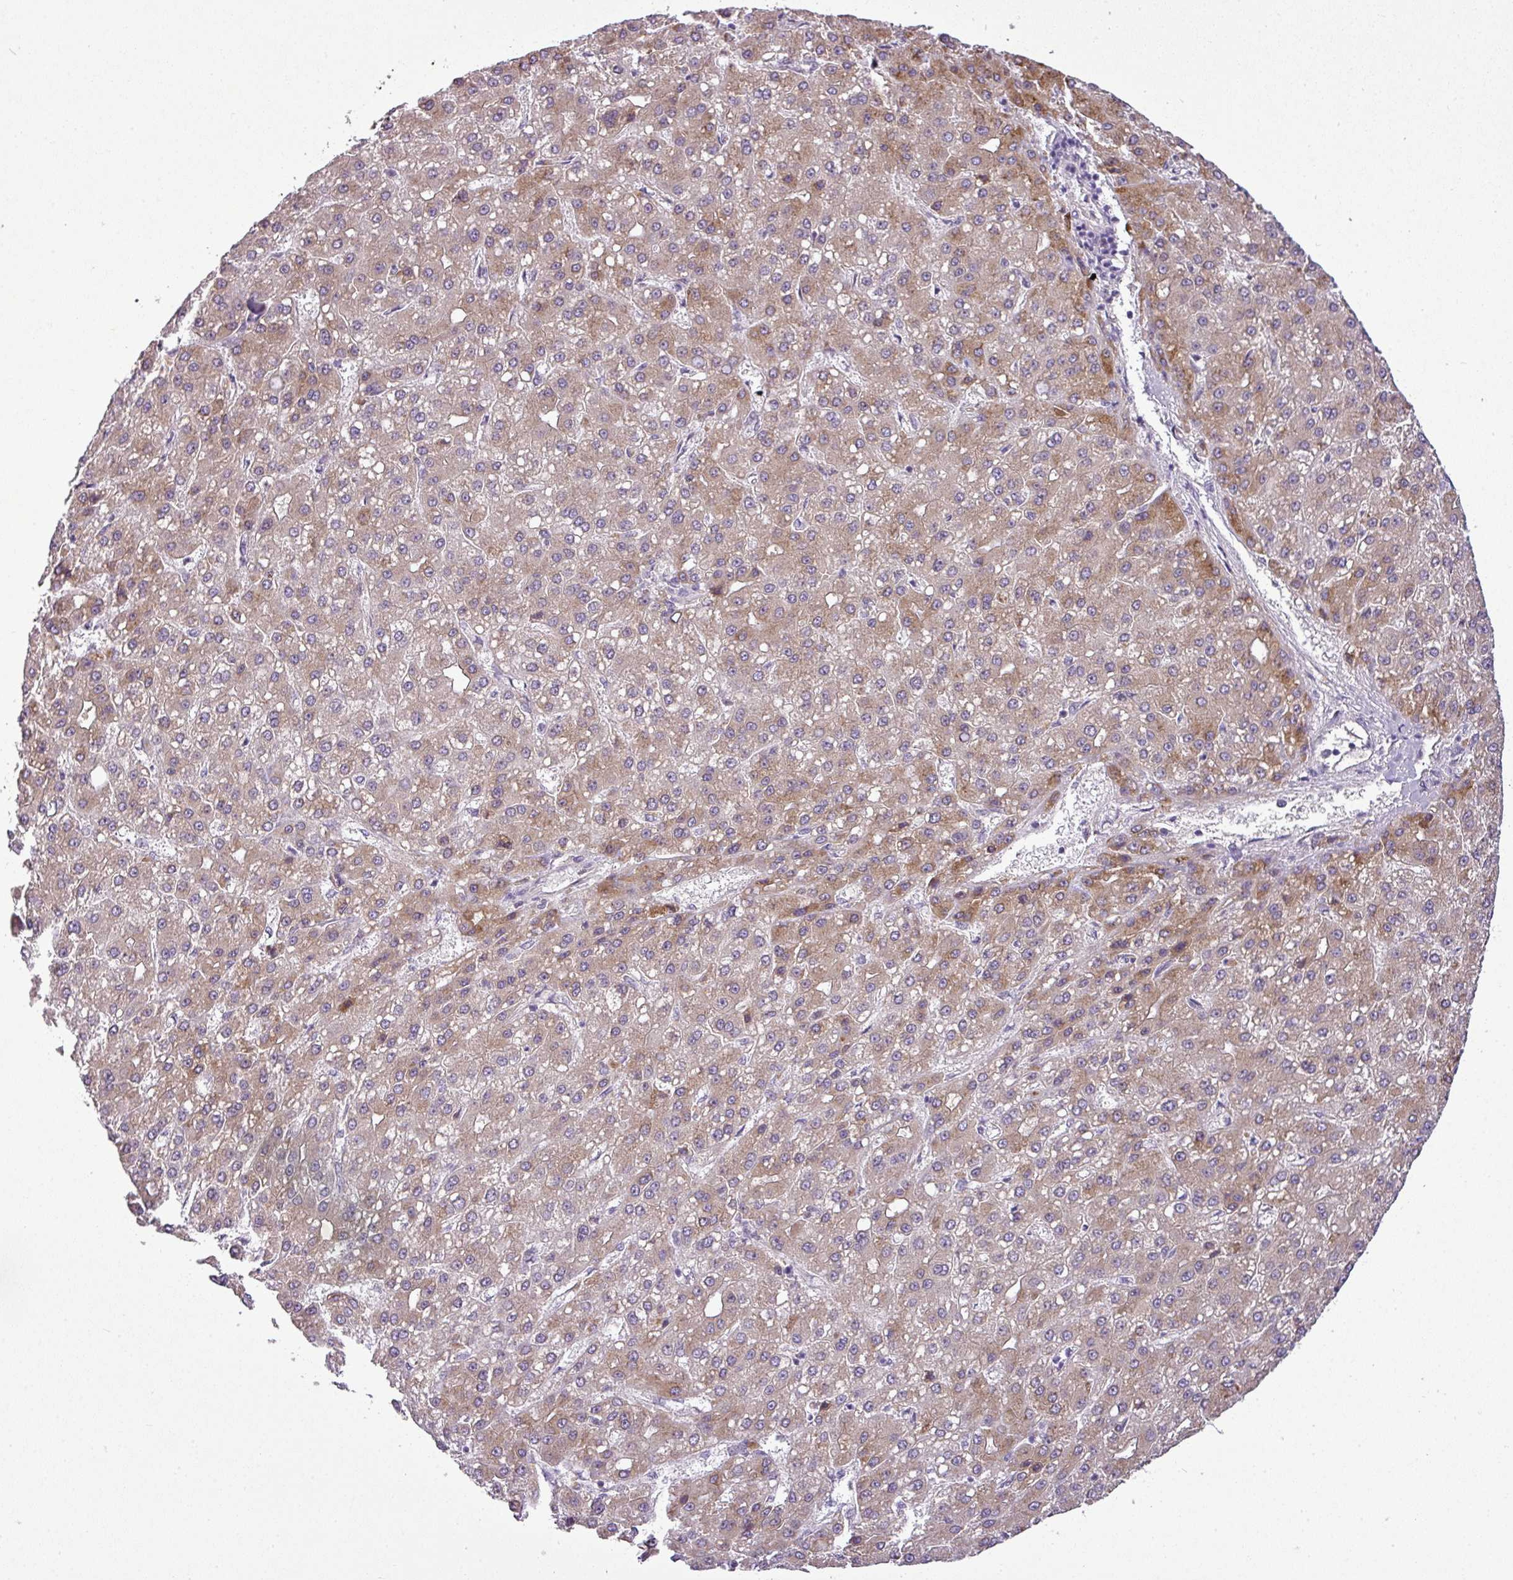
{"staining": {"intensity": "moderate", "quantity": ">75%", "location": "cytoplasmic/membranous"}, "tissue": "liver cancer", "cell_type": "Tumor cells", "image_type": "cancer", "snomed": [{"axis": "morphology", "description": "Carcinoma, Hepatocellular, NOS"}, {"axis": "topography", "description": "Liver"}], "caption": "Hepatocellular carcinoma (liver) stained for a protein demonstrates moderate cytoplasmic/membranous positivity in tumor cells.", "gene": "C4B", "patient": {"sex": "male", "age": 67}}